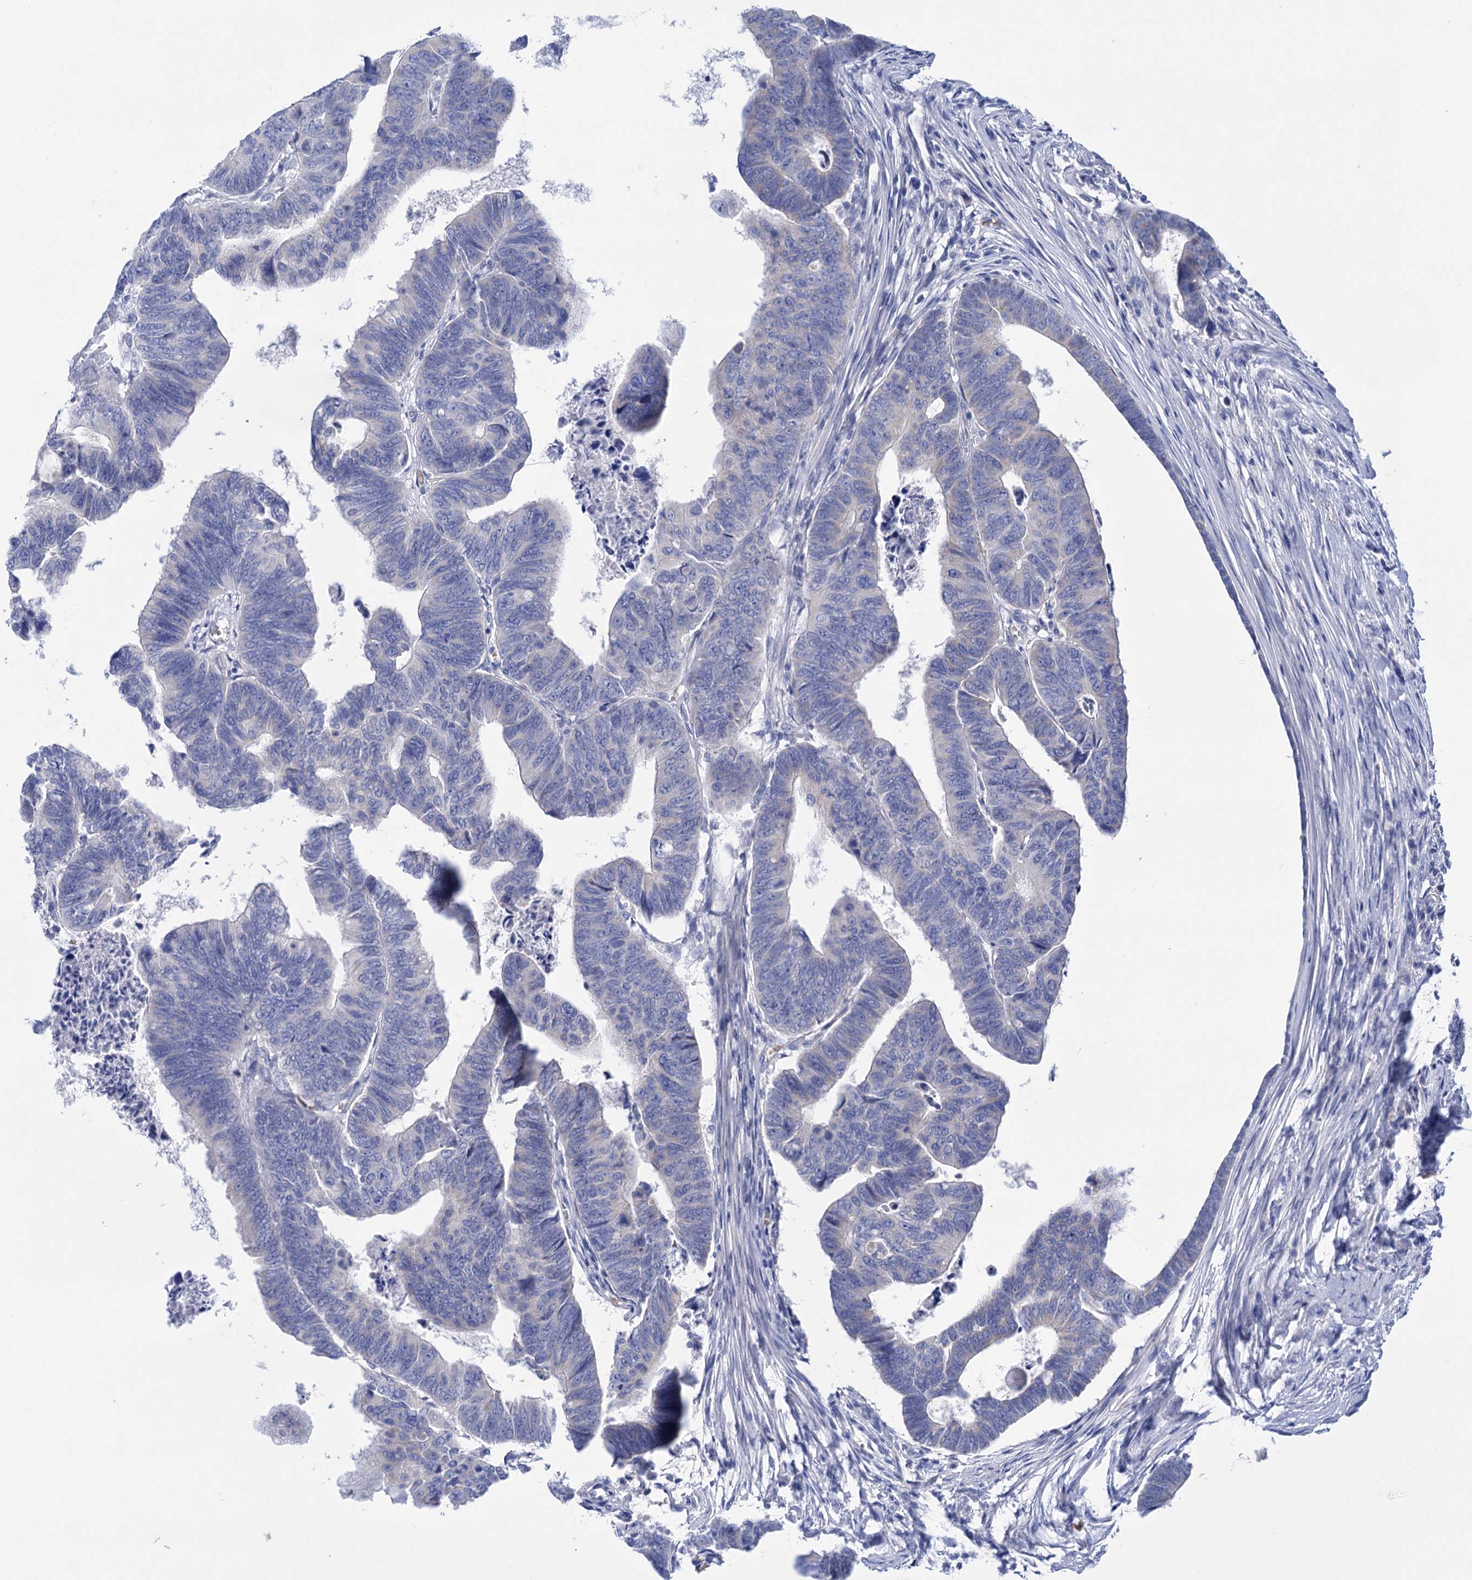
{"staining": {"intensity": "negative", "quantity": "none", "location": "none"}, "tissue": "colorectal cancer", "cell_type": "Tumor cells", "image_type": "cancer", "snomed": [{"axis": "morphology", "description": "Adenocarcinoma, NOS"}, {"axis": "topography", "description": "Rectum"}], "caption": "This is an immunohistochemistry (IHC) image of colorectal cancer (adenocarcinoma). There is no positivity in tumor cells.", "gene": "YARS2", "patient": {"sex": "female", "age": 65}}